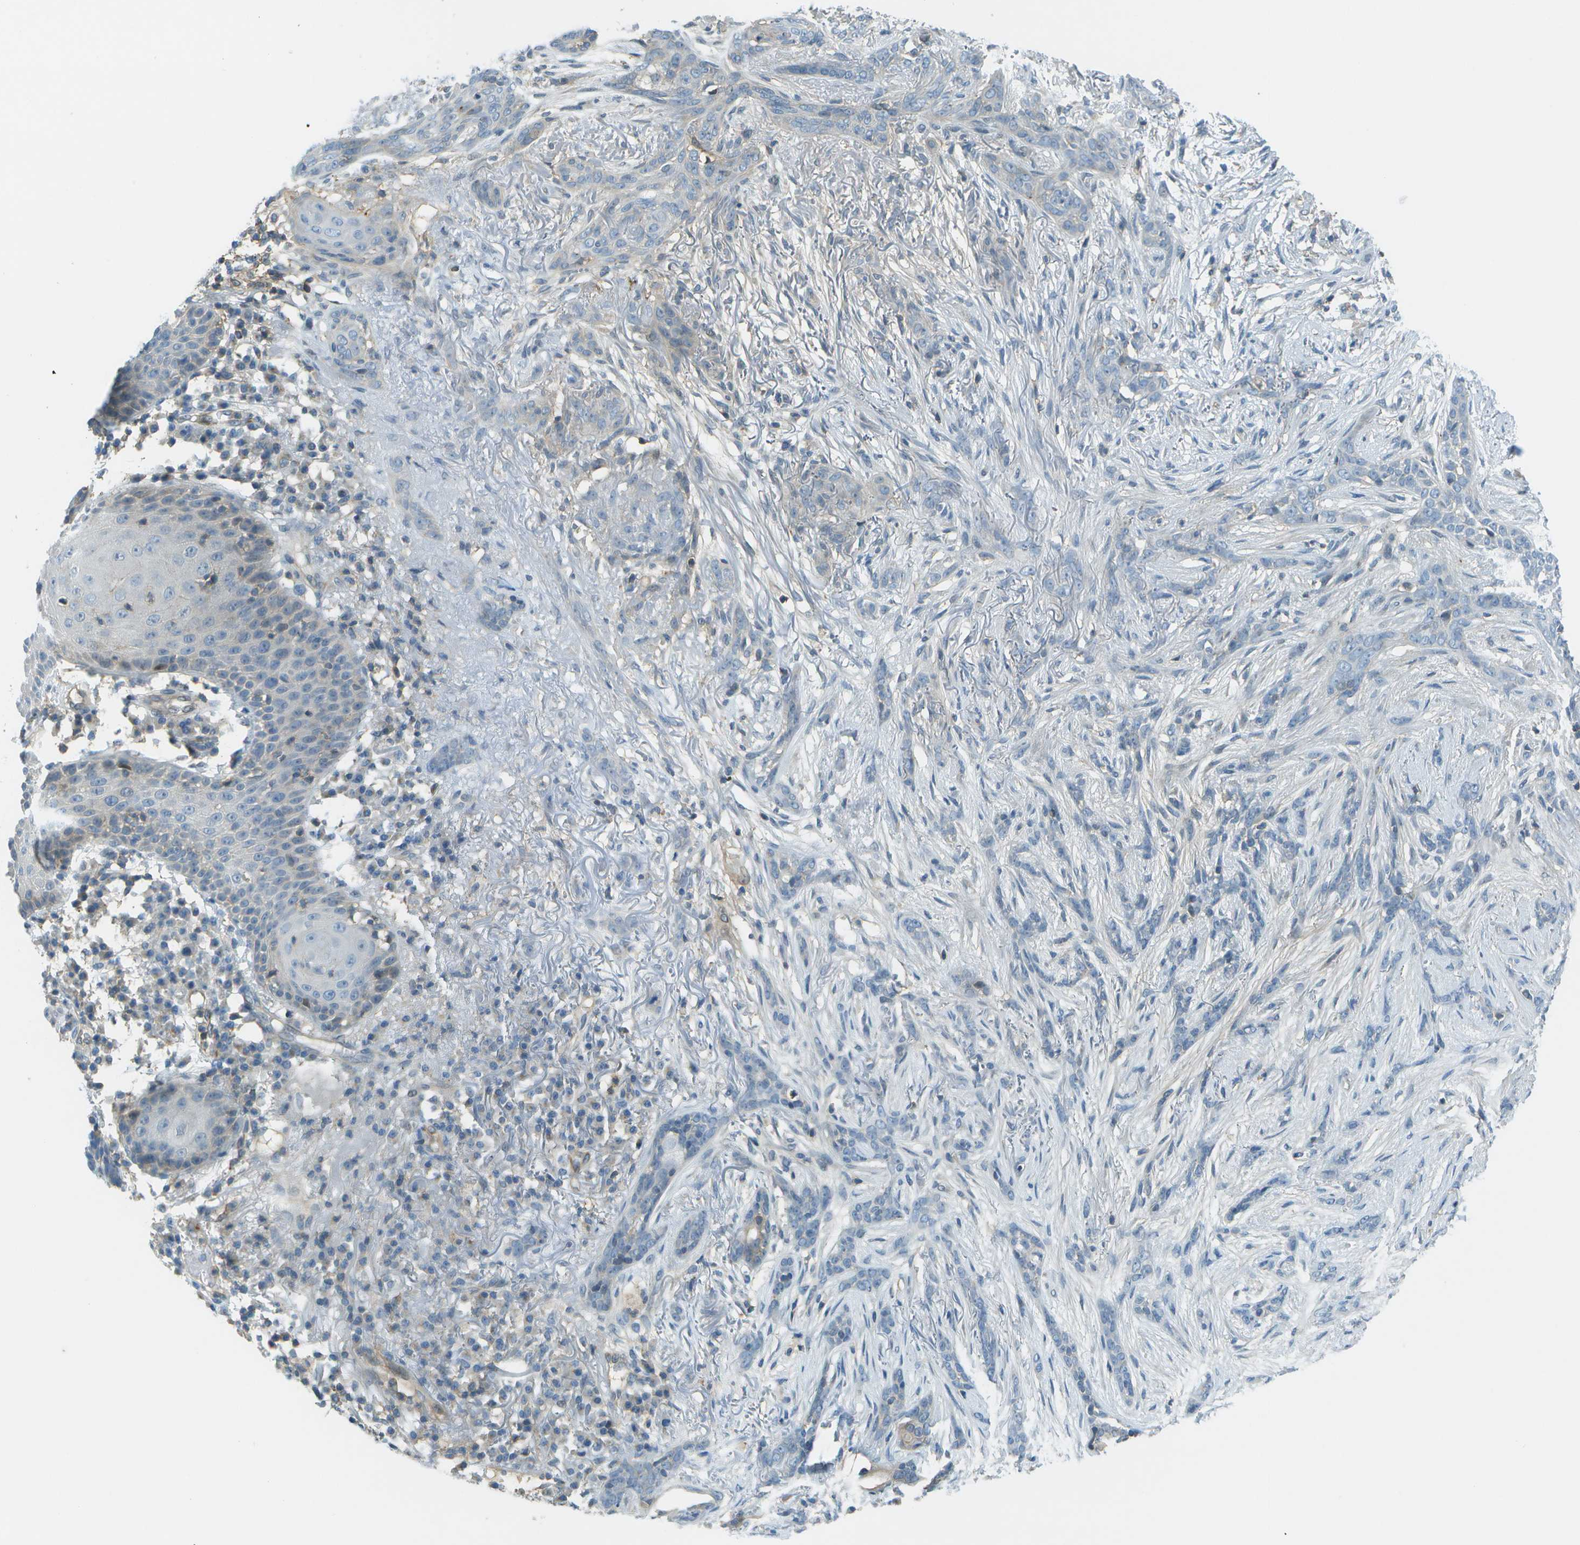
{"staining": {"intensity": "negative", "quantity": "none", "location": "none"}, "tissue": "skin cancer", "cell_type": "Tumor cells", "image_type": "cancer", "snomed": [{"axis": "morphology", "description": "Basal cell carcinoma"}, {"axis": "morphology", "description": "Adnexal tumor, benign"}, {"axis": "topography", "description": "Skin"}], "caption": "Human skin cancer (benign adnexal tumor) stained for a protein using IHC demonstrates no expression in tumor cells.", "gene": "LRRC66", "patient": {"sex": "female", "age": 42}}